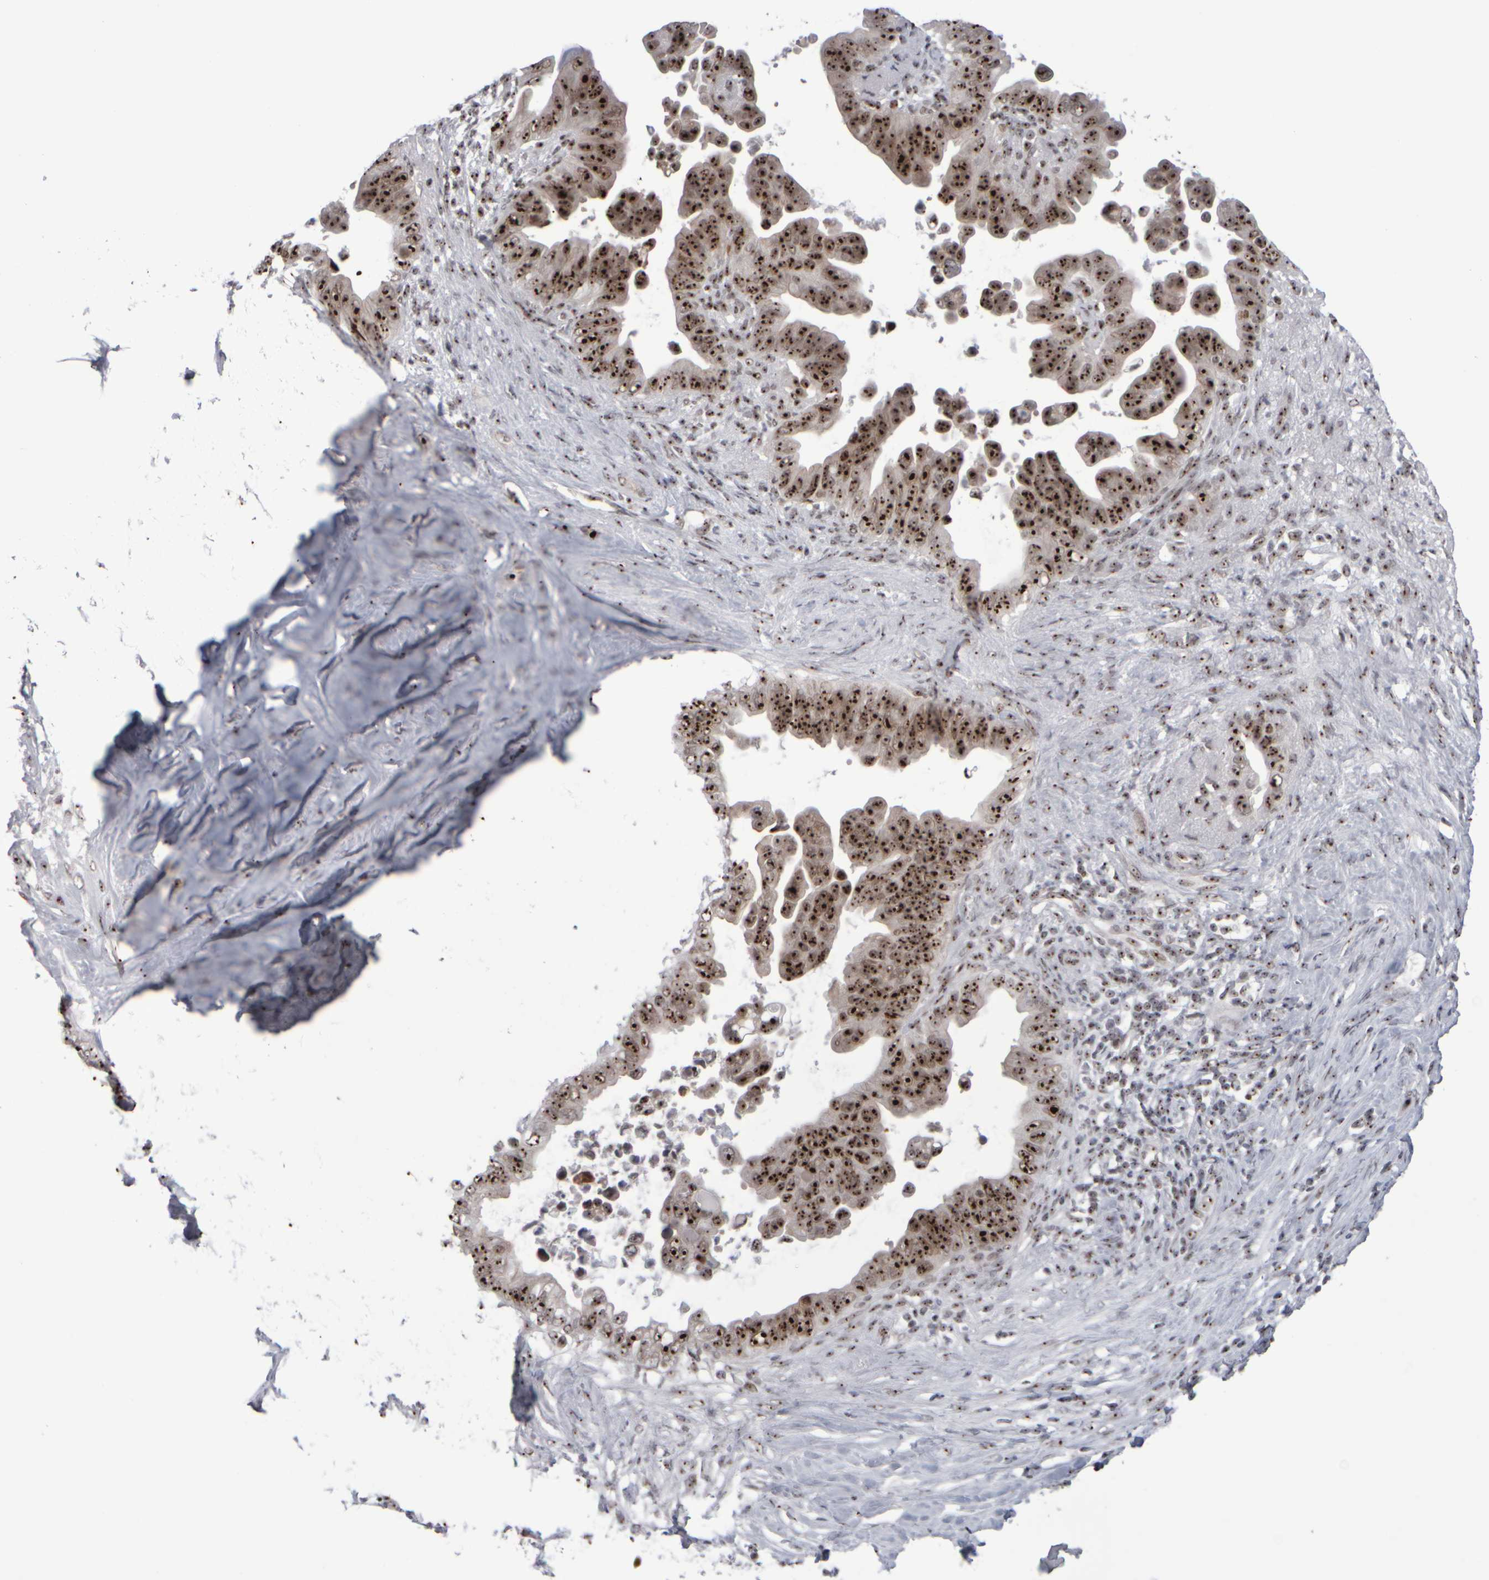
{"staining": {"intensity": "strong", "quantity": ">75%", "location": "nuclear"}, "tissue": "pancreatic cancer", "cell_type": "Tumor cells", "image_type": "cancer", "snomed": [{"axis": "morphology", "description": "Adenocarcinoma, NOS"}, {"axis": "topography", "description": "Pancreas"}], "caption": "IHC micrograph of adenocarcinoma (pancreatic) stained for a protein (brown), which displays high levels of strong nuclear expression in approximately >75% of tumor cells.", "gene": "SURF6", "patient": {"sex": "female", "age": 72}}